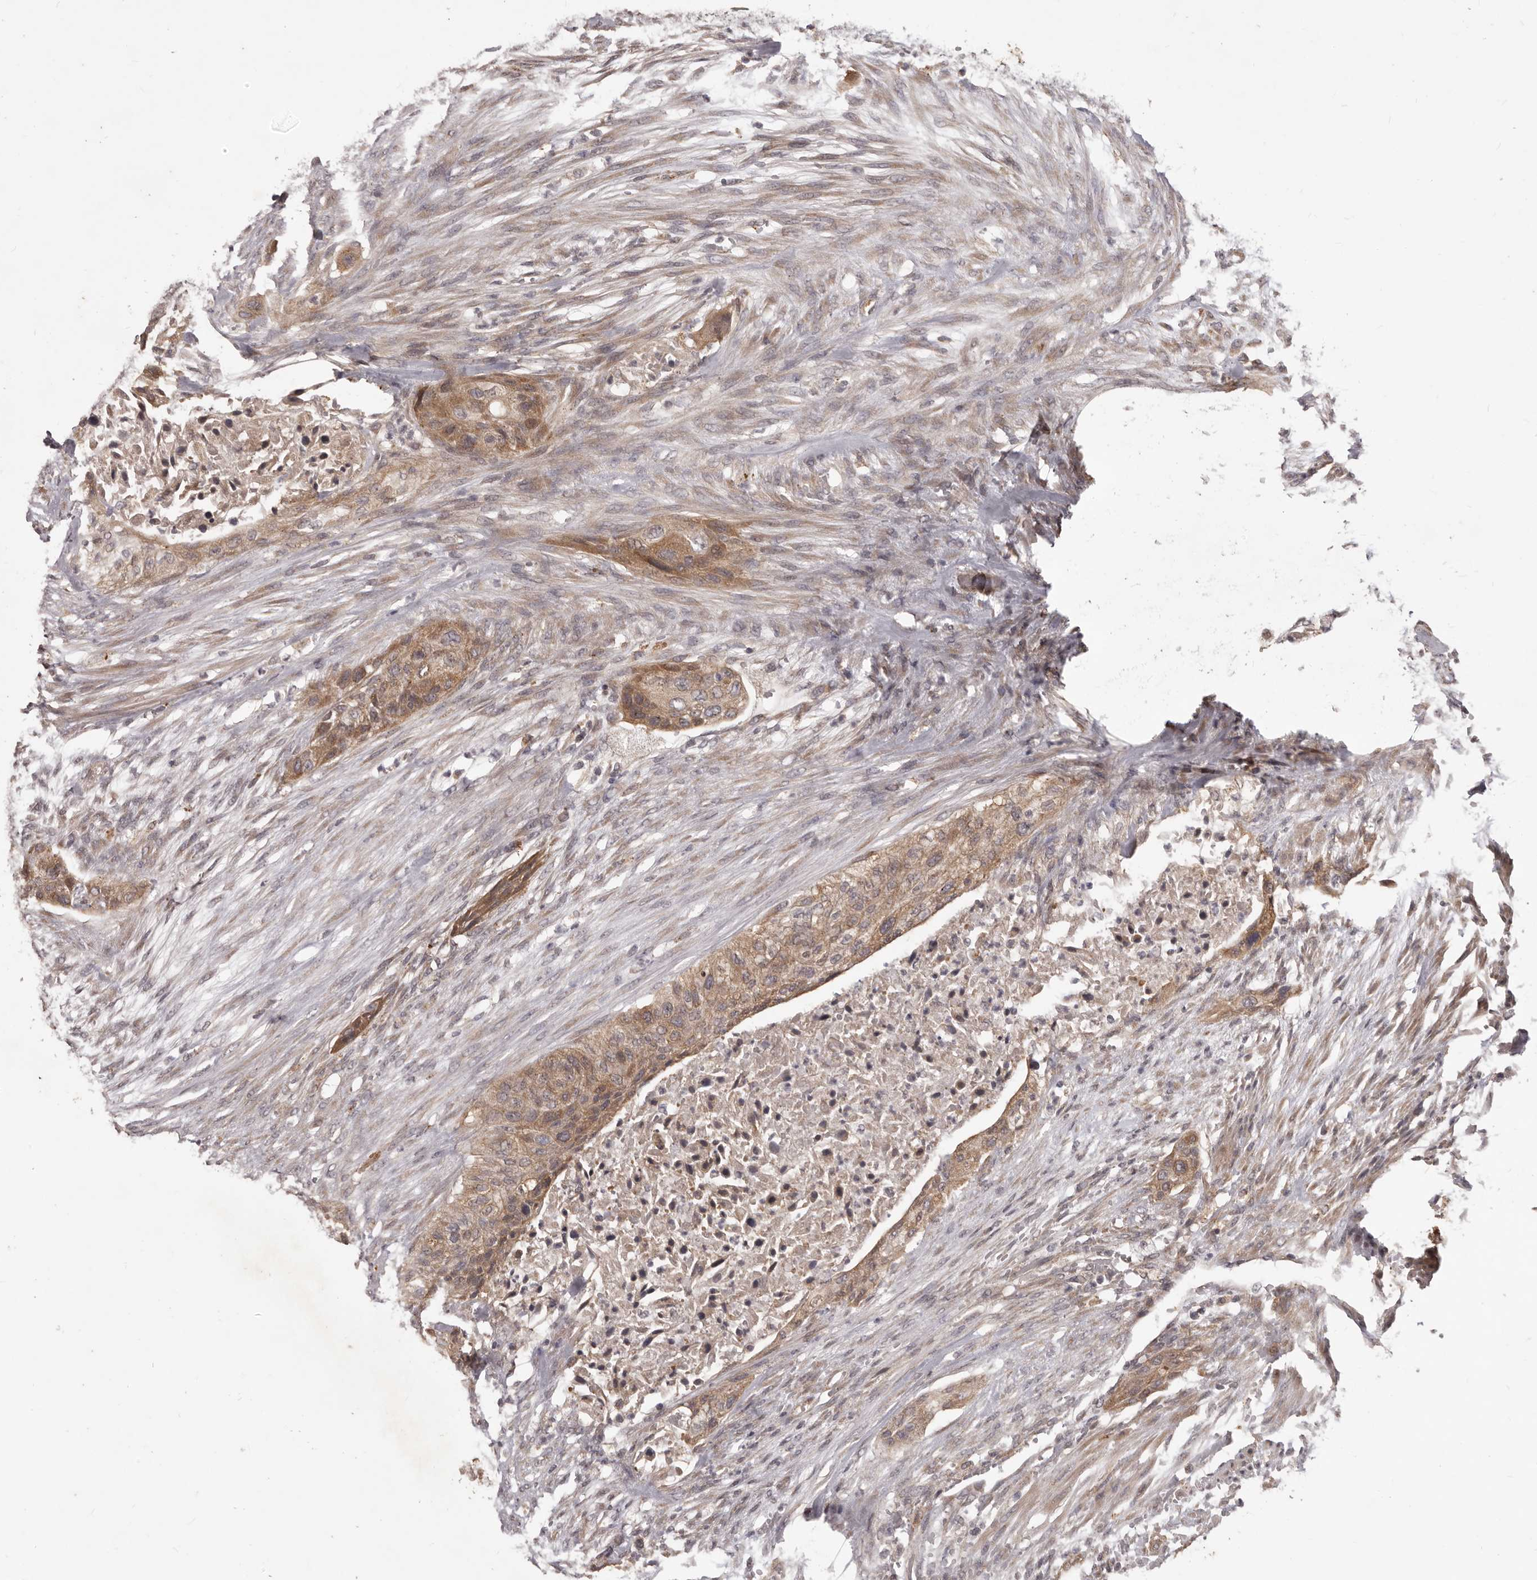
{"staining": {"intensity": "moderate", "quantity": ">75%", "location": "cytoplasmic/membranous"}, "tissue": "urothelial cancer", "cell_type": "Tumor cells", "image_type": "cancer", "snomed": [{"axis": "morphology", "description": "Urothelial carcinoma, High grade"}, {"axis": "topography", "description": "Urinary bladder"}], "caption": "High-power microscopy captured an IHC micrograph of high-grade urothelial carcinoma, revealing moderate cytoplasmic/membranous expression in about >75% of tumor cells.", "gene": "MTO1", "patient": {"sex": "male", "age": 35}}